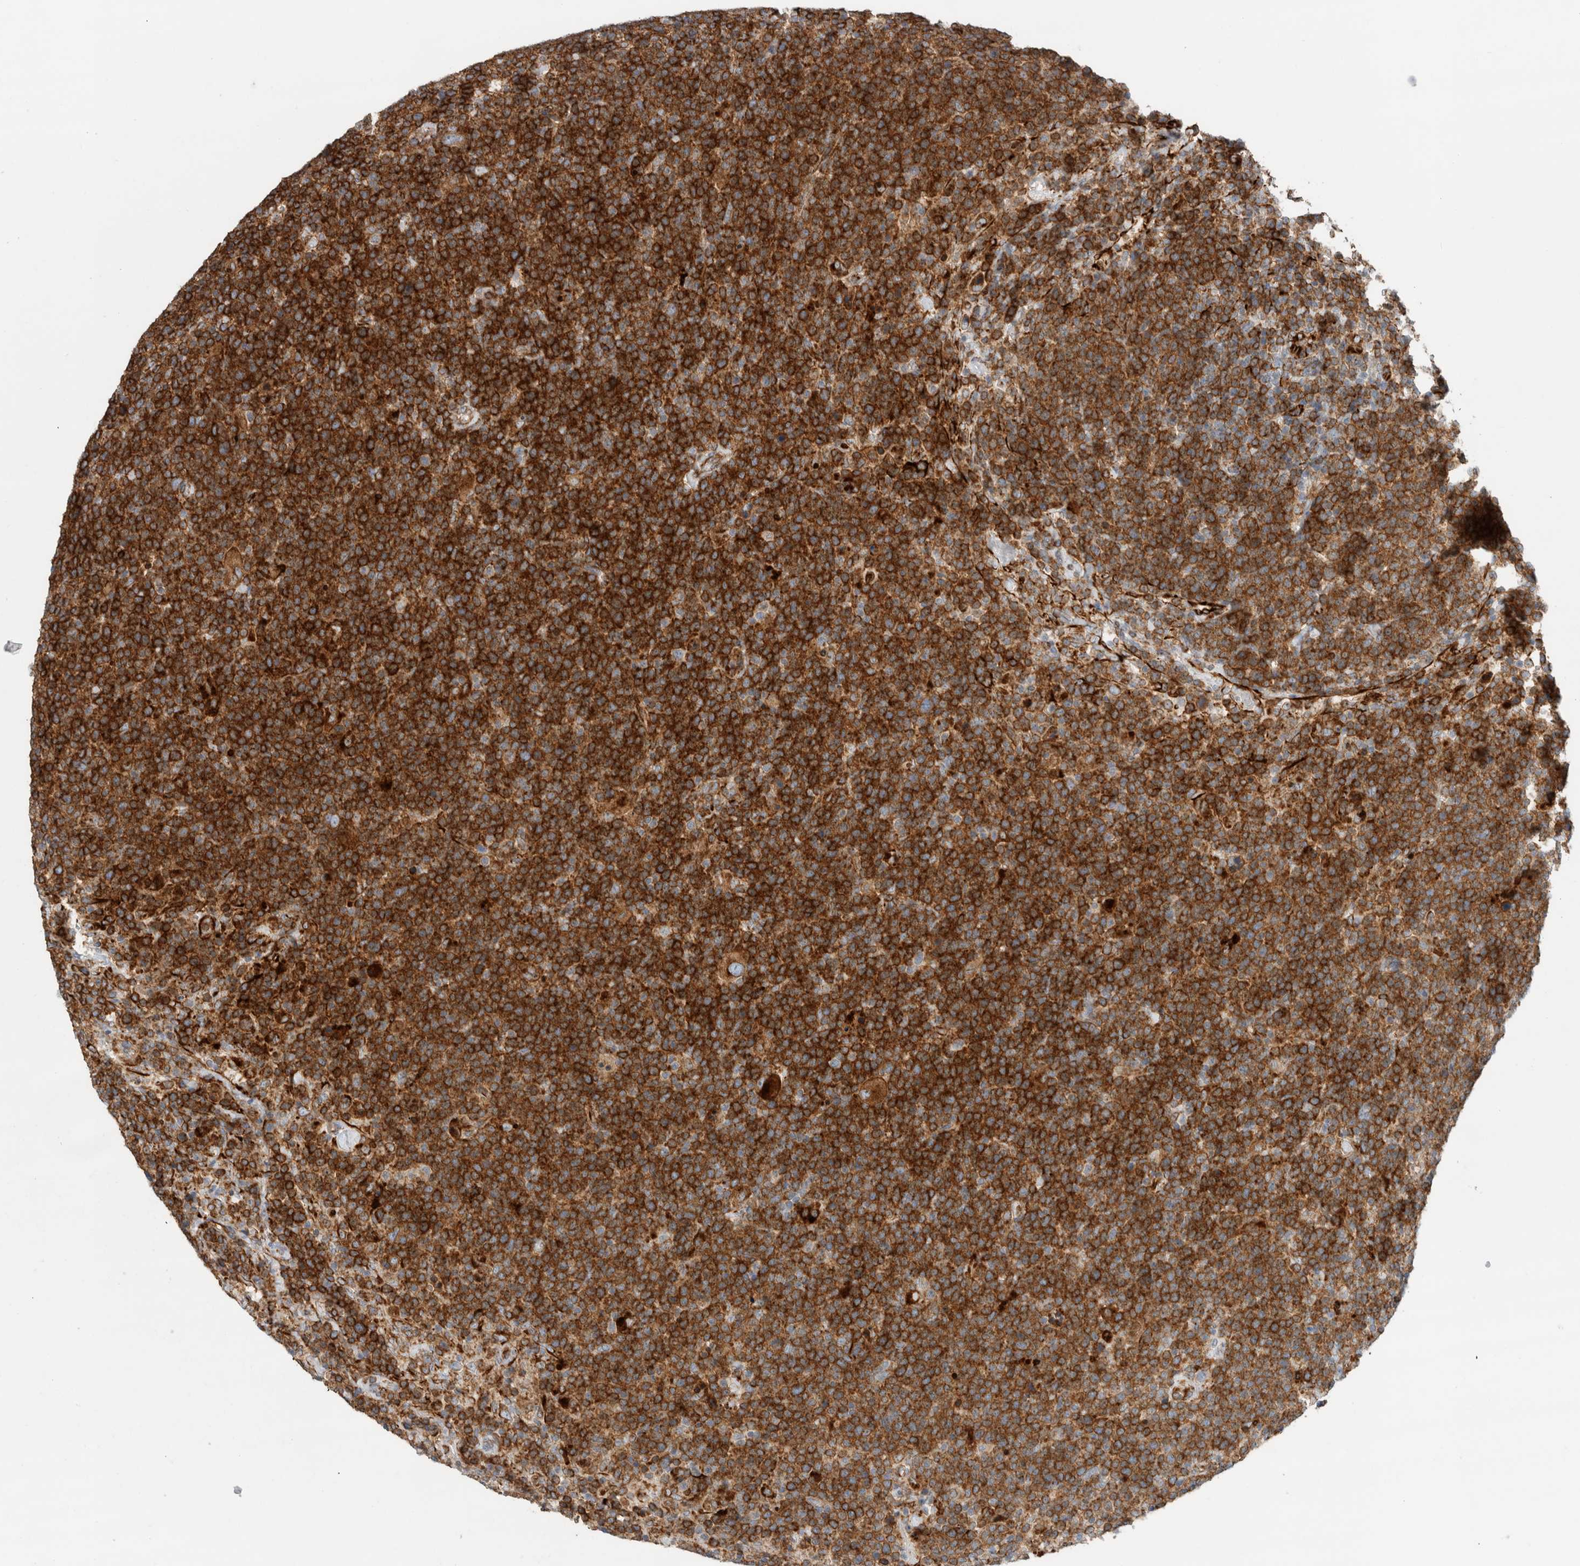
{"staining": {"intensity": "strong", "quantity": ">75%", "location": "cytoplasmic/membranous"}, "tissue": "lymphoma", "cell_type": "Tumor cells", "image_type": "cancer", "snomed": [{"axis": "morphology", "description": "Malignant lymphoma, non-Hodgkin's type, High grade"}, {"axis": "topography", "description": "Lymph node"}], "caption": "Strong cytoplasmic/membranous protein expression is appreciated in about >75% of tumor cells in malignant lymphoma, non-Hodgkin's type (high-grade). Nuclei are stained in blue.", "gene": "LY86", "patient": {"sex": "male", "age": 61}}